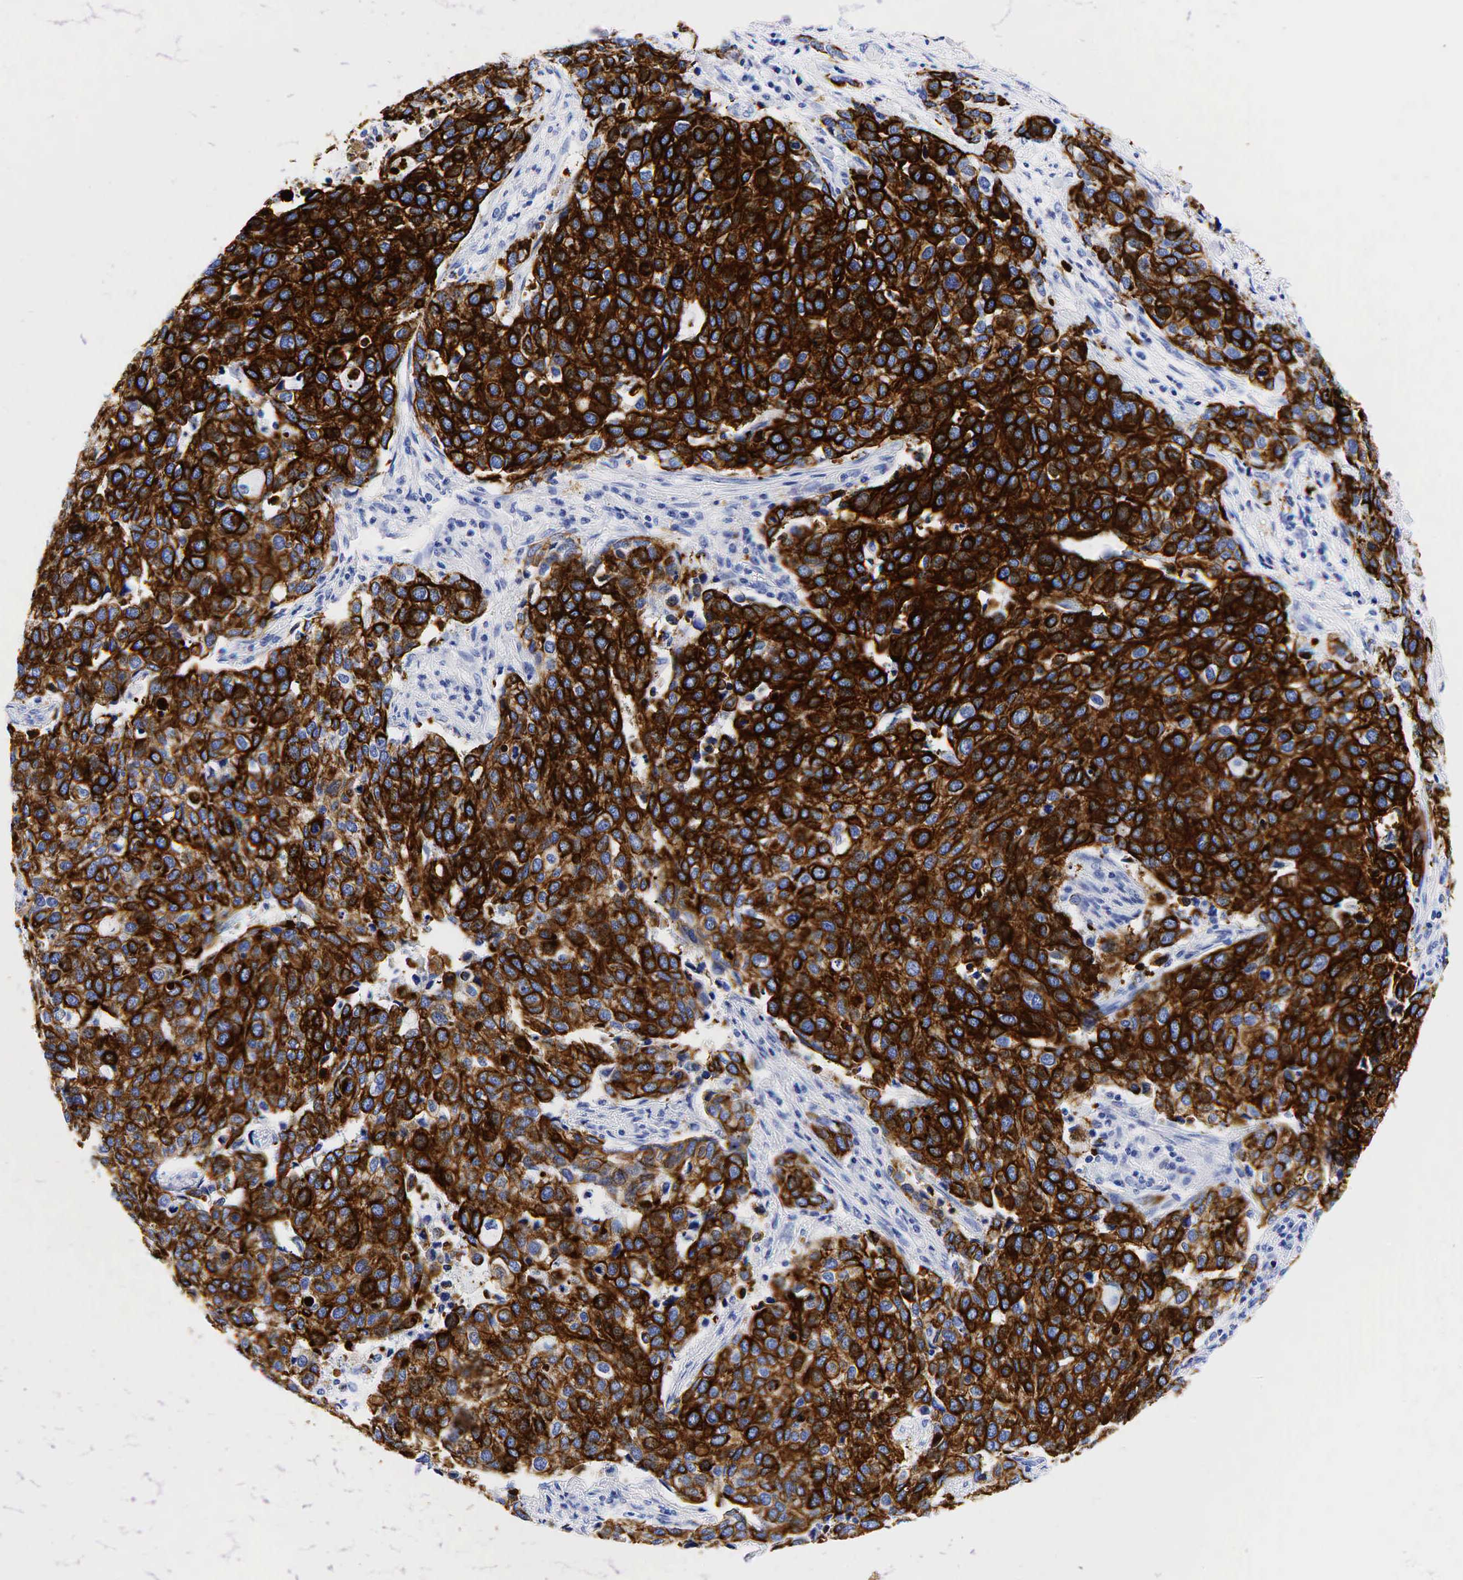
{"staining": {"intensity": "strong", "quantity": ">75%", "location": "cytoplasmic/membranous"}, "tissue": "cervical cancer", "cell_type": "Tumor cells", "image_type": "cancer", "snomed": [{"axis": "morphology", "description": "Squamous cell carcinoma, NOS"}, {"axis": "topography", "description": "Cervix"}], "caption": "Brown immunohistochemical staining in human cervical squamous cell carcinoma reveals strong cytoplasmic/membranous positivity in about >75% of tumor cells.", "gene": "KRT19", "patient": {"sex": "female", "age": 54}}